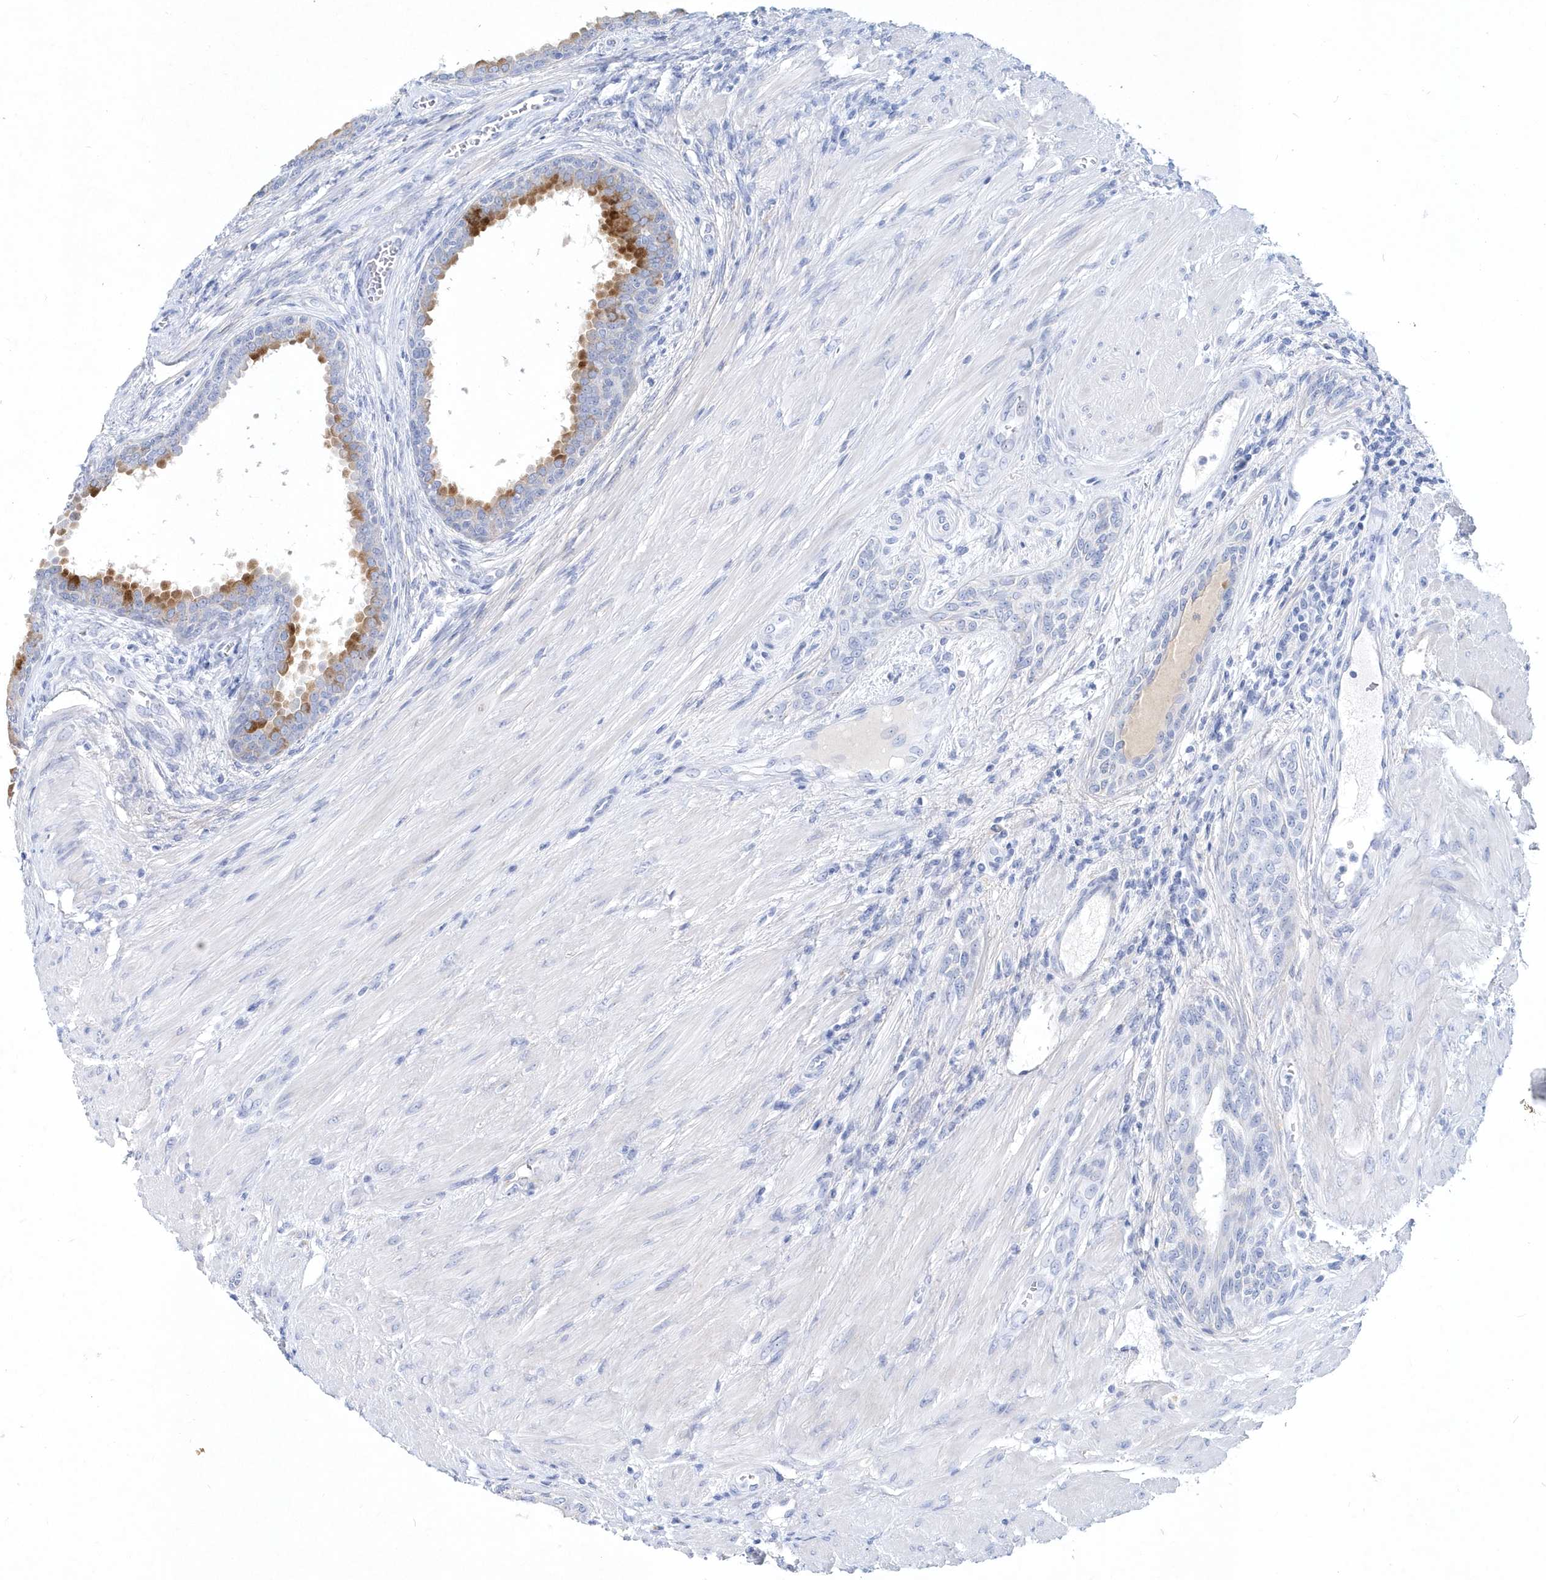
{"staining": {"intensity": "negative", "quantity": "none", "location": "none"}, "tissue": "prostate cancer", "cell_type": "Tumor cells", "image_type": "cancer", "snomed": [{"axis": "morphology", "description": "Normal tissue, NOS"}, {"axis": "morphology", "description": "Adenocarcinoma, Low grade"}, {"axis": "topography", "description": "Prostate"}, {"axis": "topography", "description": "Peripheral nerve tissue"}], "caption": "Tumor cells are negative for protein expression in human prostate low-grade adenocarcinoma.", "gene": "SPINK7", "patient": {"sex": "male", "age": 71}}